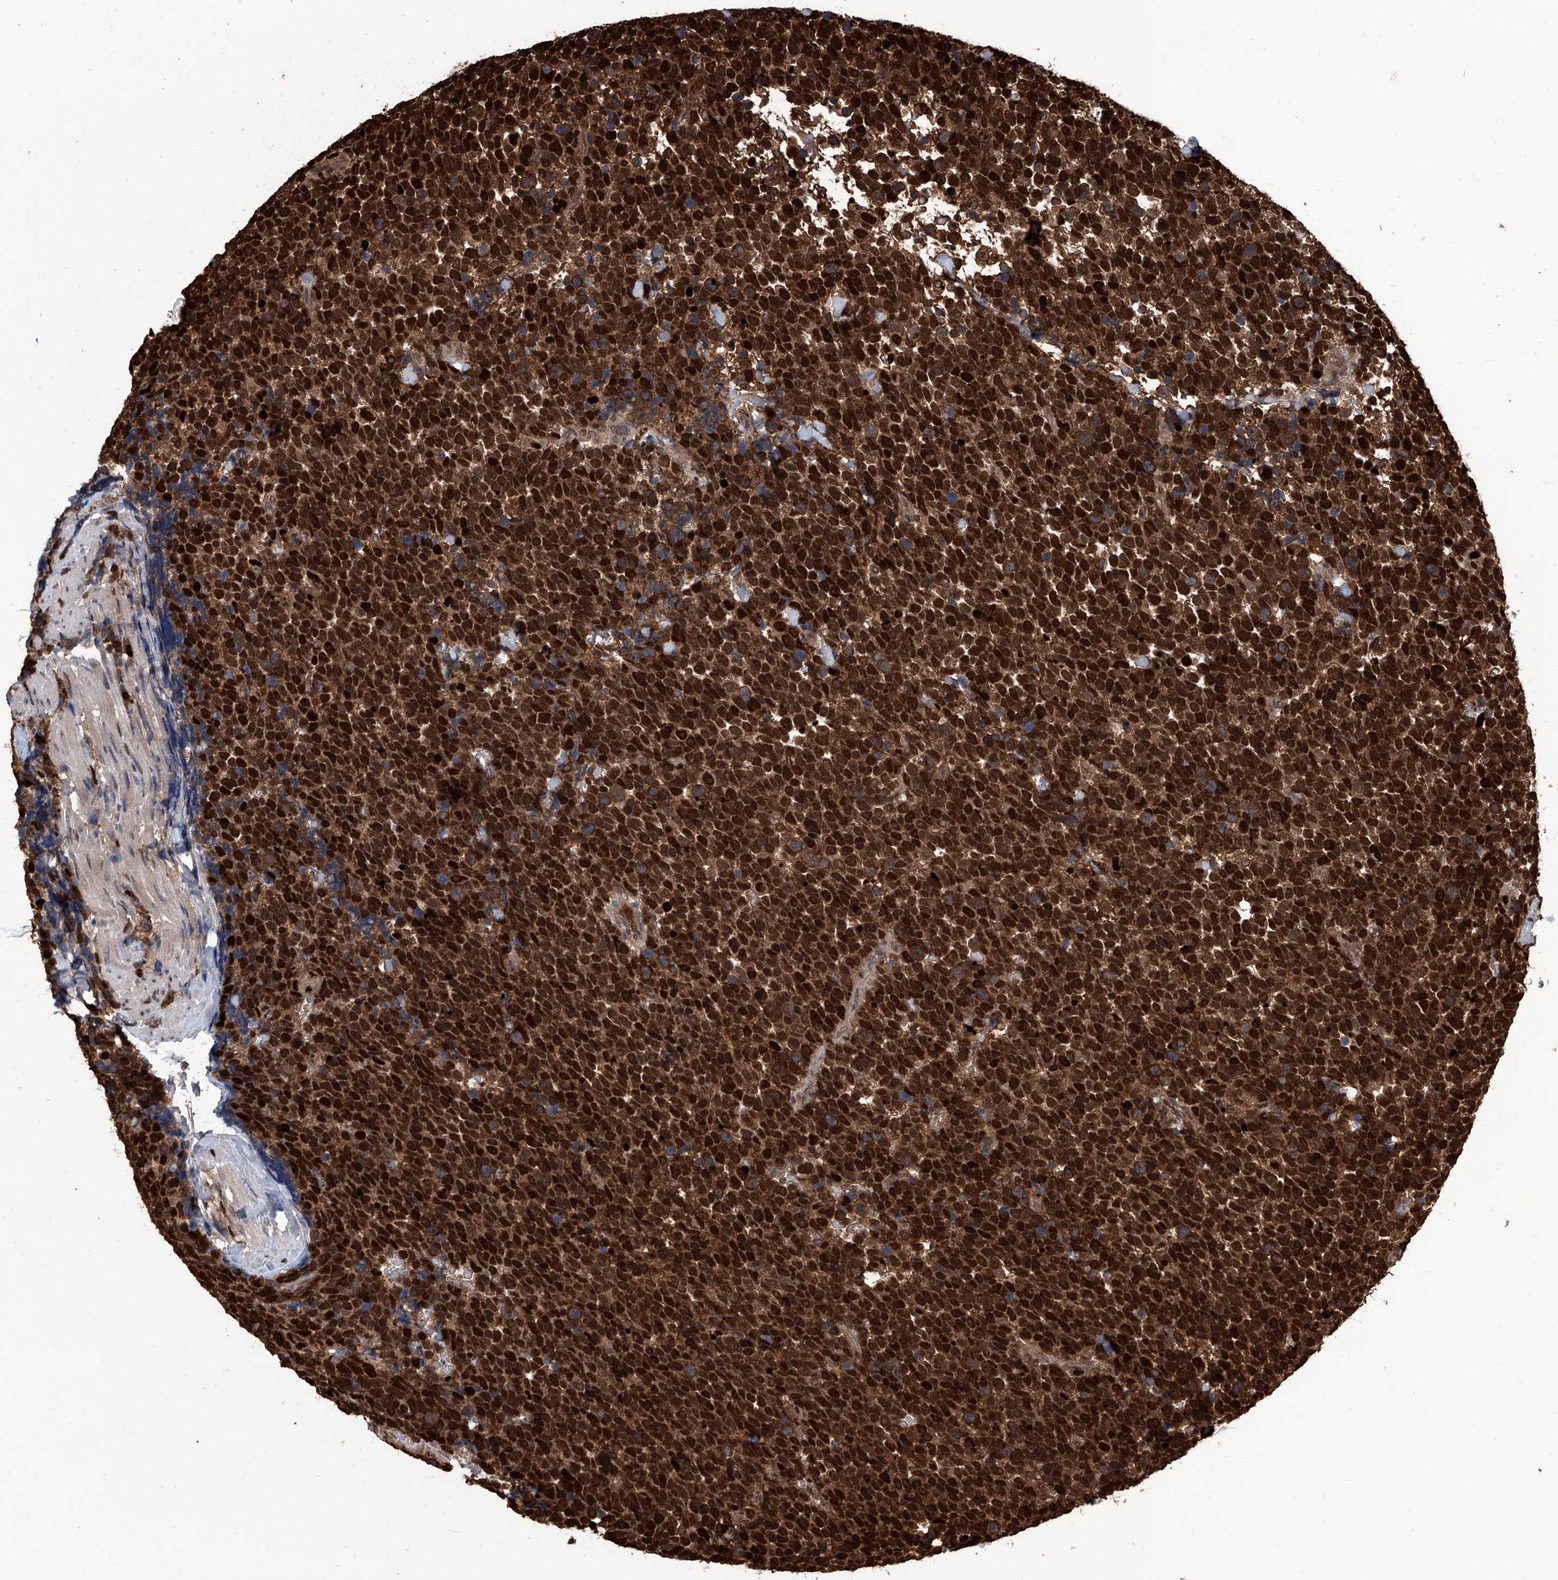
{"staining": {"intensity": "strong", "quantity": ">75%", "location": "cytoplasmic/membranous,nuclear"}, "tissue": "urothelial cancer", "cell_type": "Tumor cells", "image_type": "cancer", "snomed": [{"axis": "morphology", "description": "Urothelial carcinoma, High grade"}, {"axis": "topography", "description": "Urinary bladder"}], "caption": "A brown stain shows strong cytoplasmic/membranous and nuclear staining of a protein in human urothelial carcinoma (high-grade) tumor cells.", "gene": "PCNA", "patient": {"sex": "female", "age": 82}}